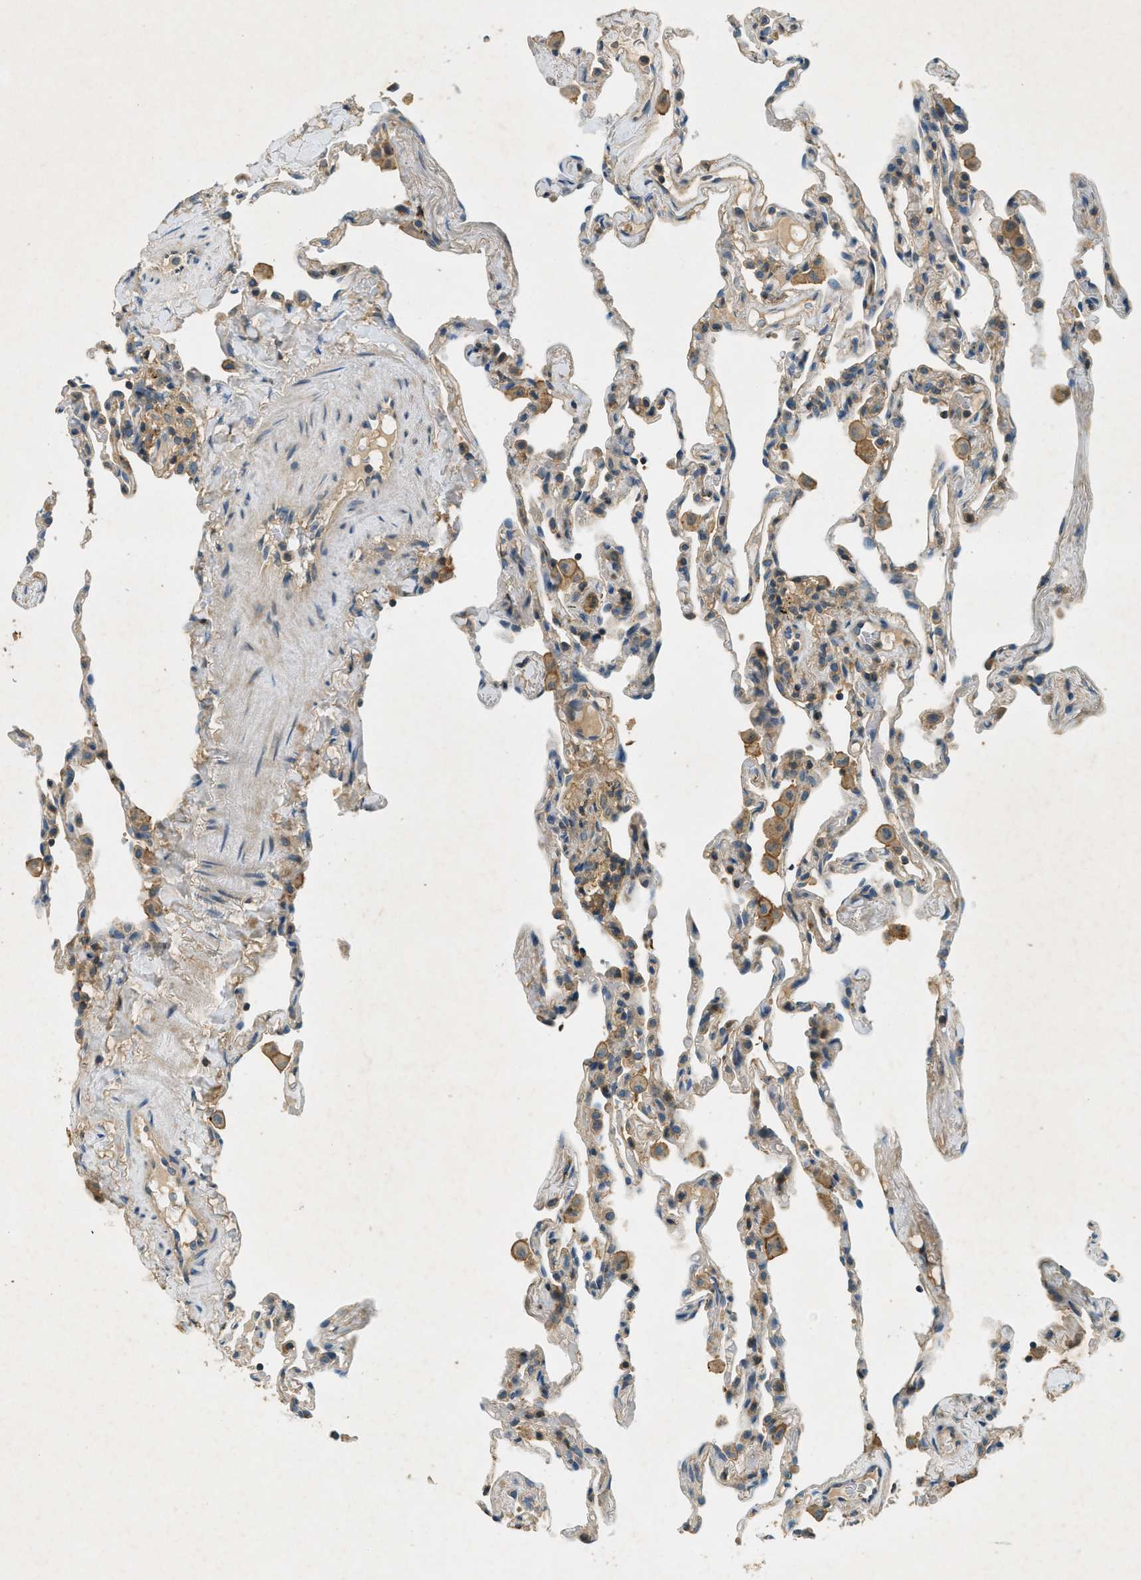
{"staining": {"intensity": "weak", "quantity": "25%-75%", "location": "cytoplasmic/membranous"}, "tissue": "lung", "cell_type": "Alveolar cells", "image_type": "normal", "snomed": [{"axis": "morphology", "description": "Normal tissue, NOS"}, {"axis": "topography", "description": "Lung"}], "caption": "Alveolar cells show low levels of weak cytoplasmic/membranous expression in approximately 25%-75% of cells in unremarkable human lung. Using DAB (brown) and hematoxylin (blue) stains, captured at high magnification using brightfield microscopy.", "gene": "NUDT4B", "patient": {"sex": "male", "age": 59}}